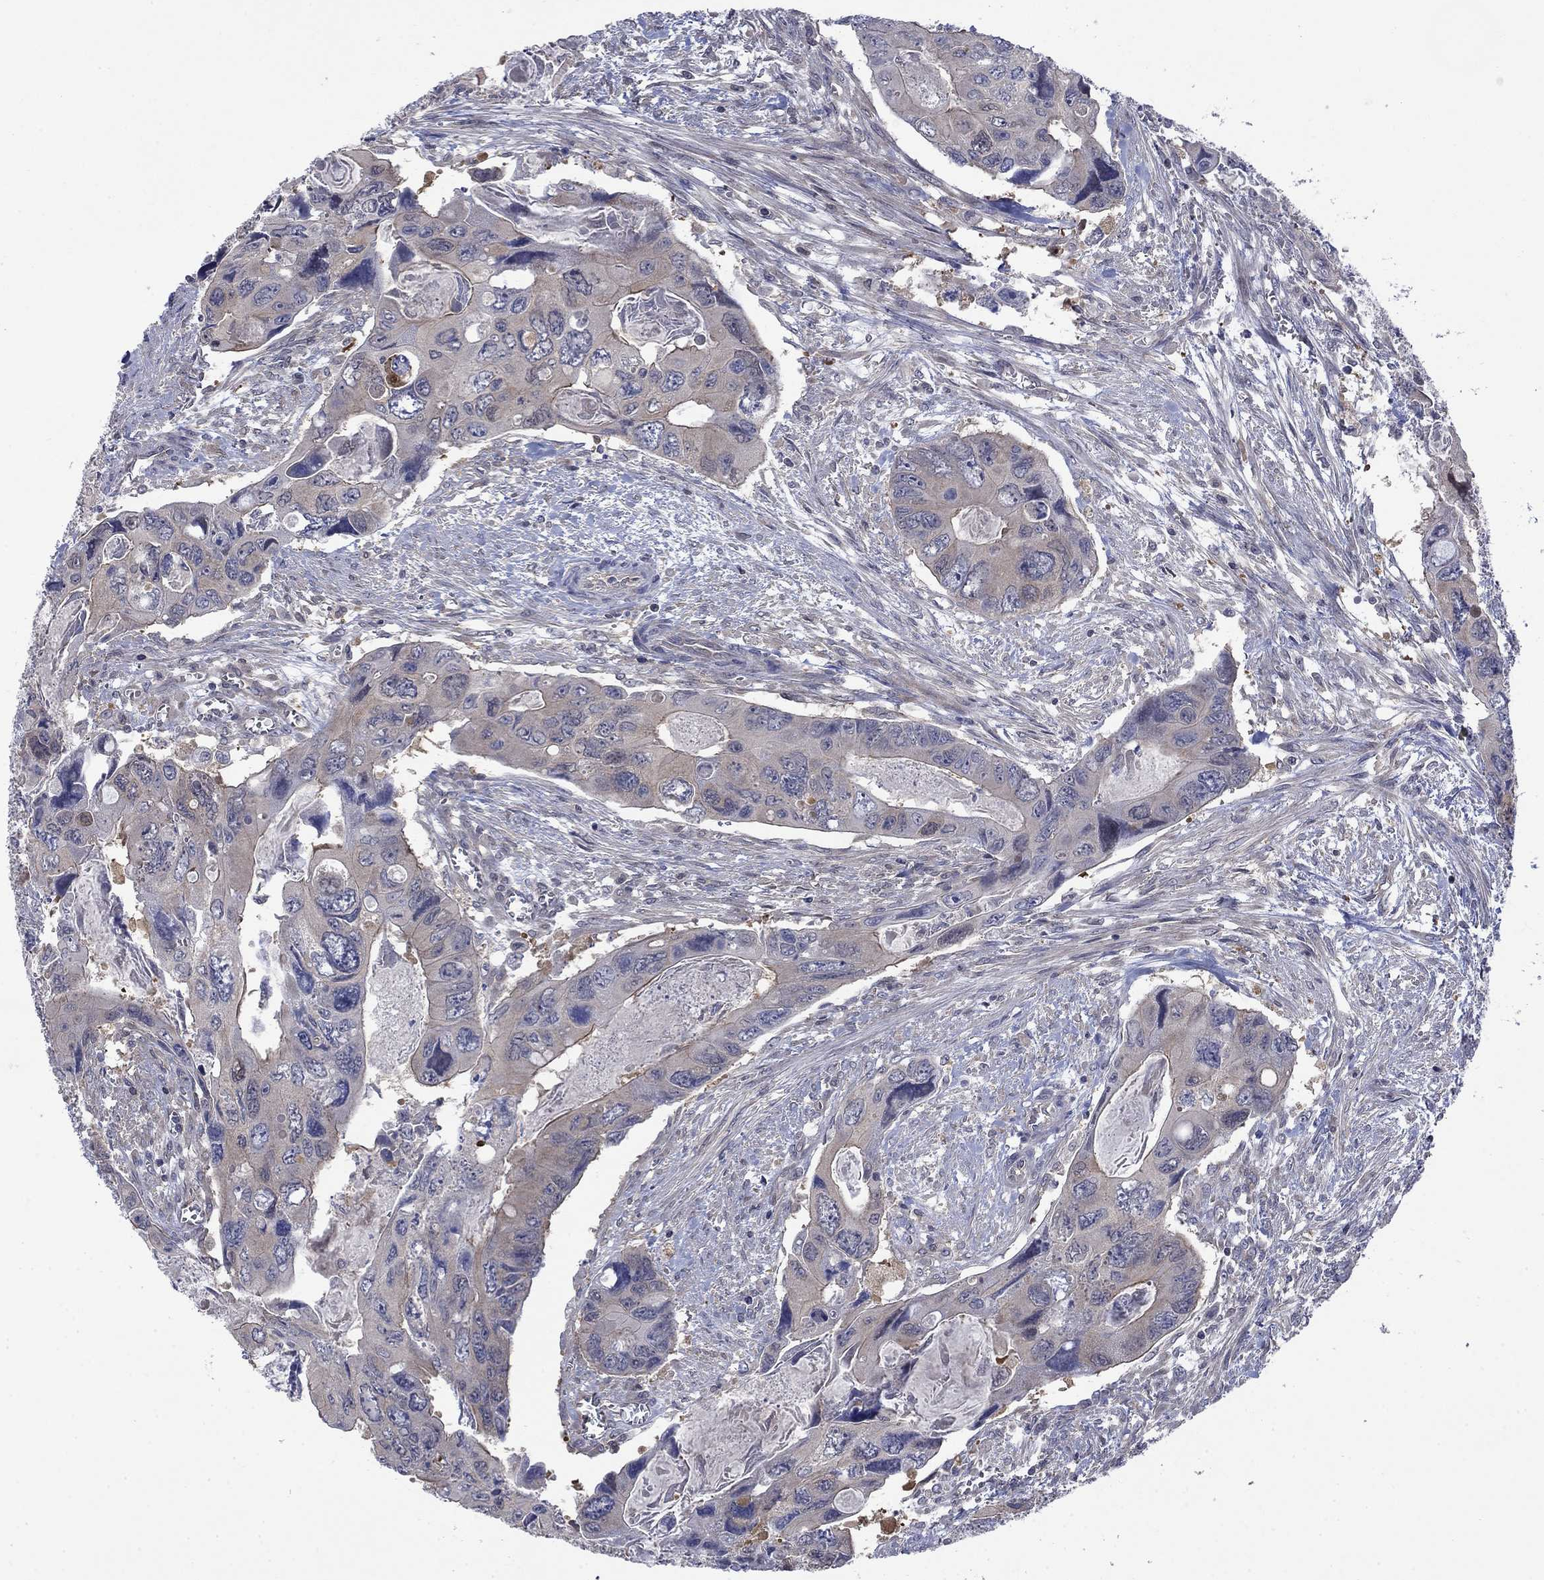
{"staining": {"intensity": "weak", "quantity": "<25%", "location": "cytoplasmic/membranous"}, "tissue": "colorectal cancer", "cell_type": "Tumor cells", "image_type": "cancer", "snomed": [{"axis": "morphology", "description": "Adenocarcinoma, NOS"}, {"axis": "topography", "description": "Rectum"}], "caption": "DAB immunohistochemical staining of colorectal cancer displays no significant staining in tumor cells.", "gene": "PDZD2", "patient": {"sex": "male", "age": 62}}